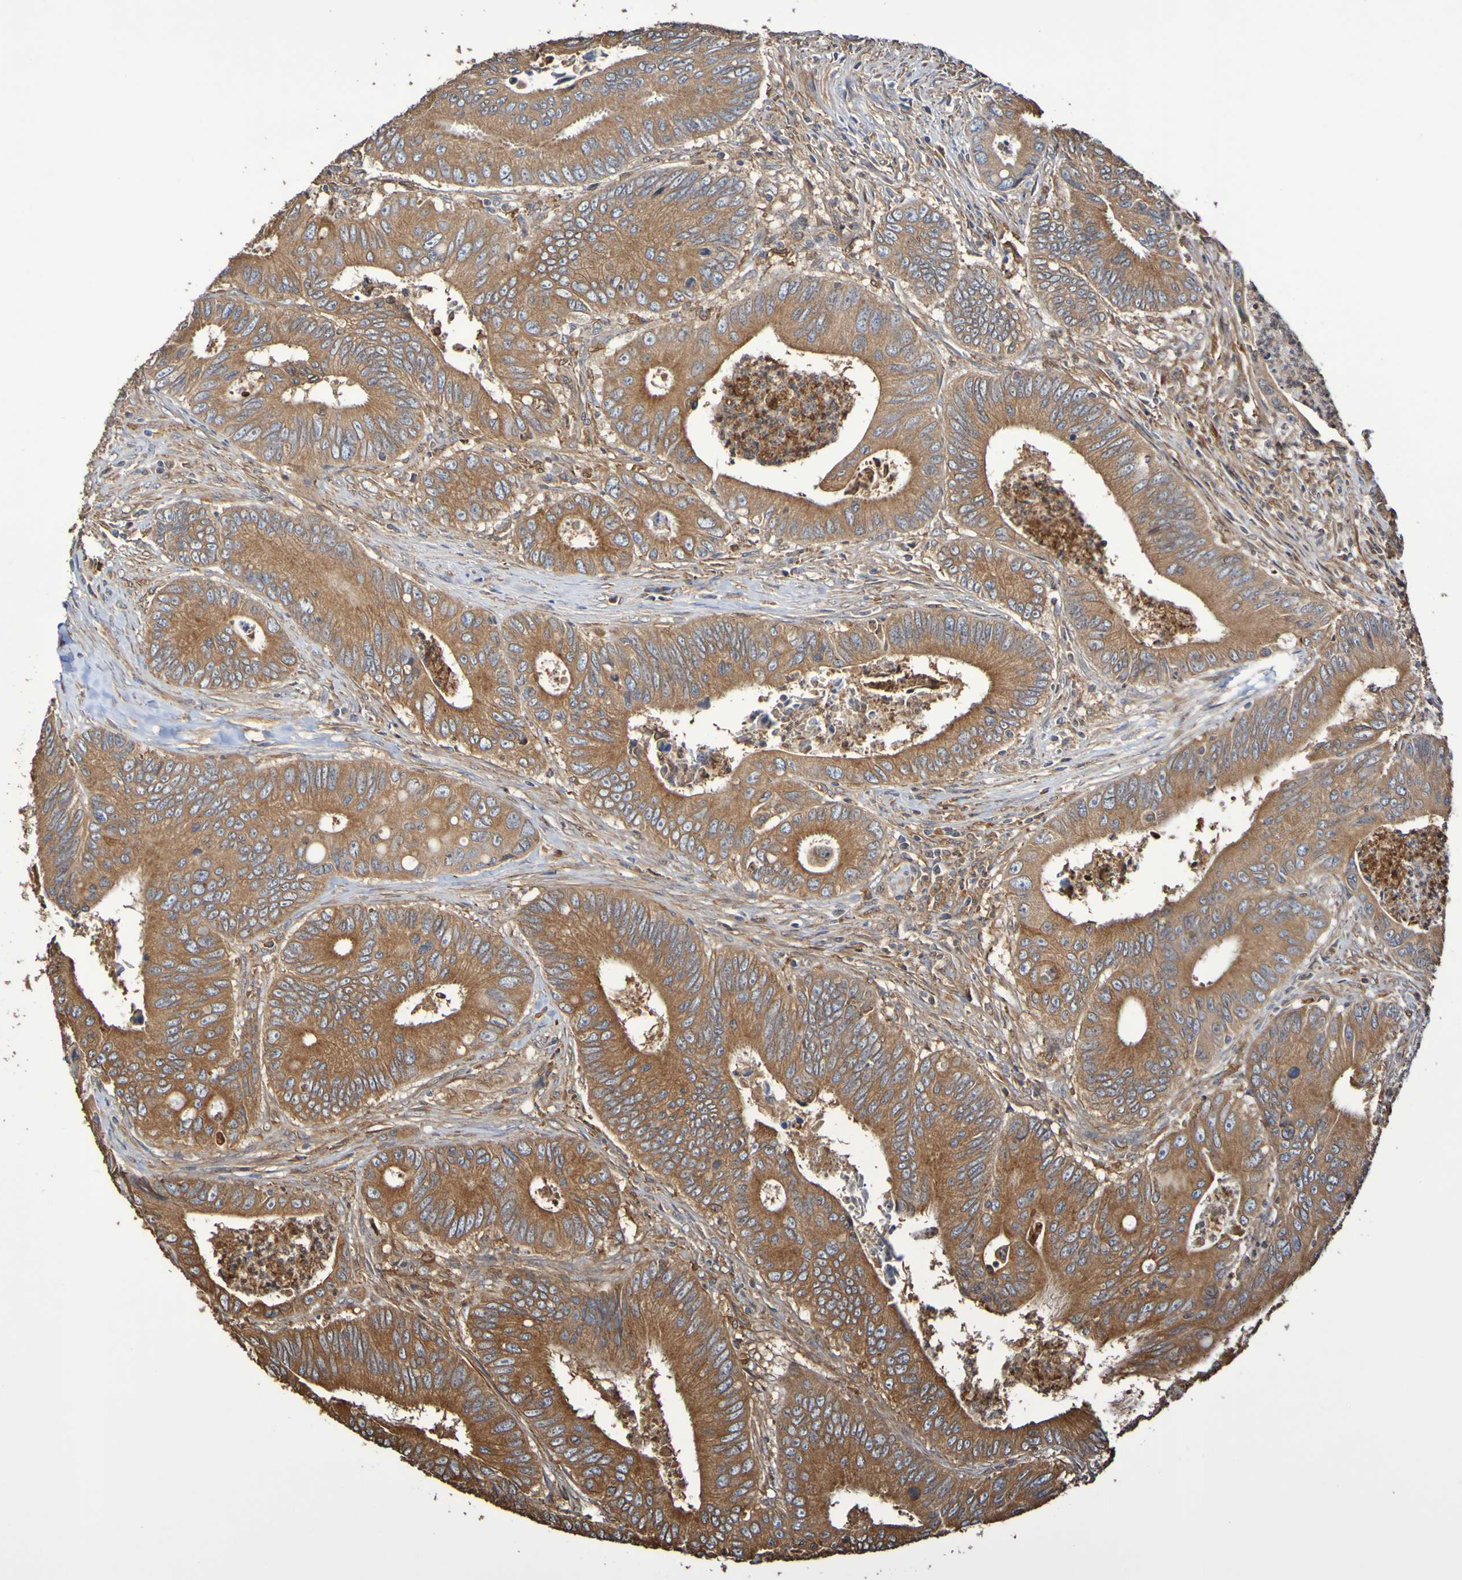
{"staining": {"intensity": "strong", "quantity": ">75%", "location": "cytoplasmic/membranous"}, "tissue": "colorectal cancer", "cell_type": "Tumor cells", "image_type": "cancer", "snomed": [{"axis": "morphology", "description": "Inflammation, NOS"}, {"axis": "morphology", "description": "Adenocarcinoma, NOS"}, {"axis": "topography", "description": "Colon"}], "caption": "Tumor cells exhibit strong cytoplasmic/membranous positivity in about >75% of cells in colorectal cancer.", "gene": "RAB11A", "patient": {"sex": "male", "age": 72}}